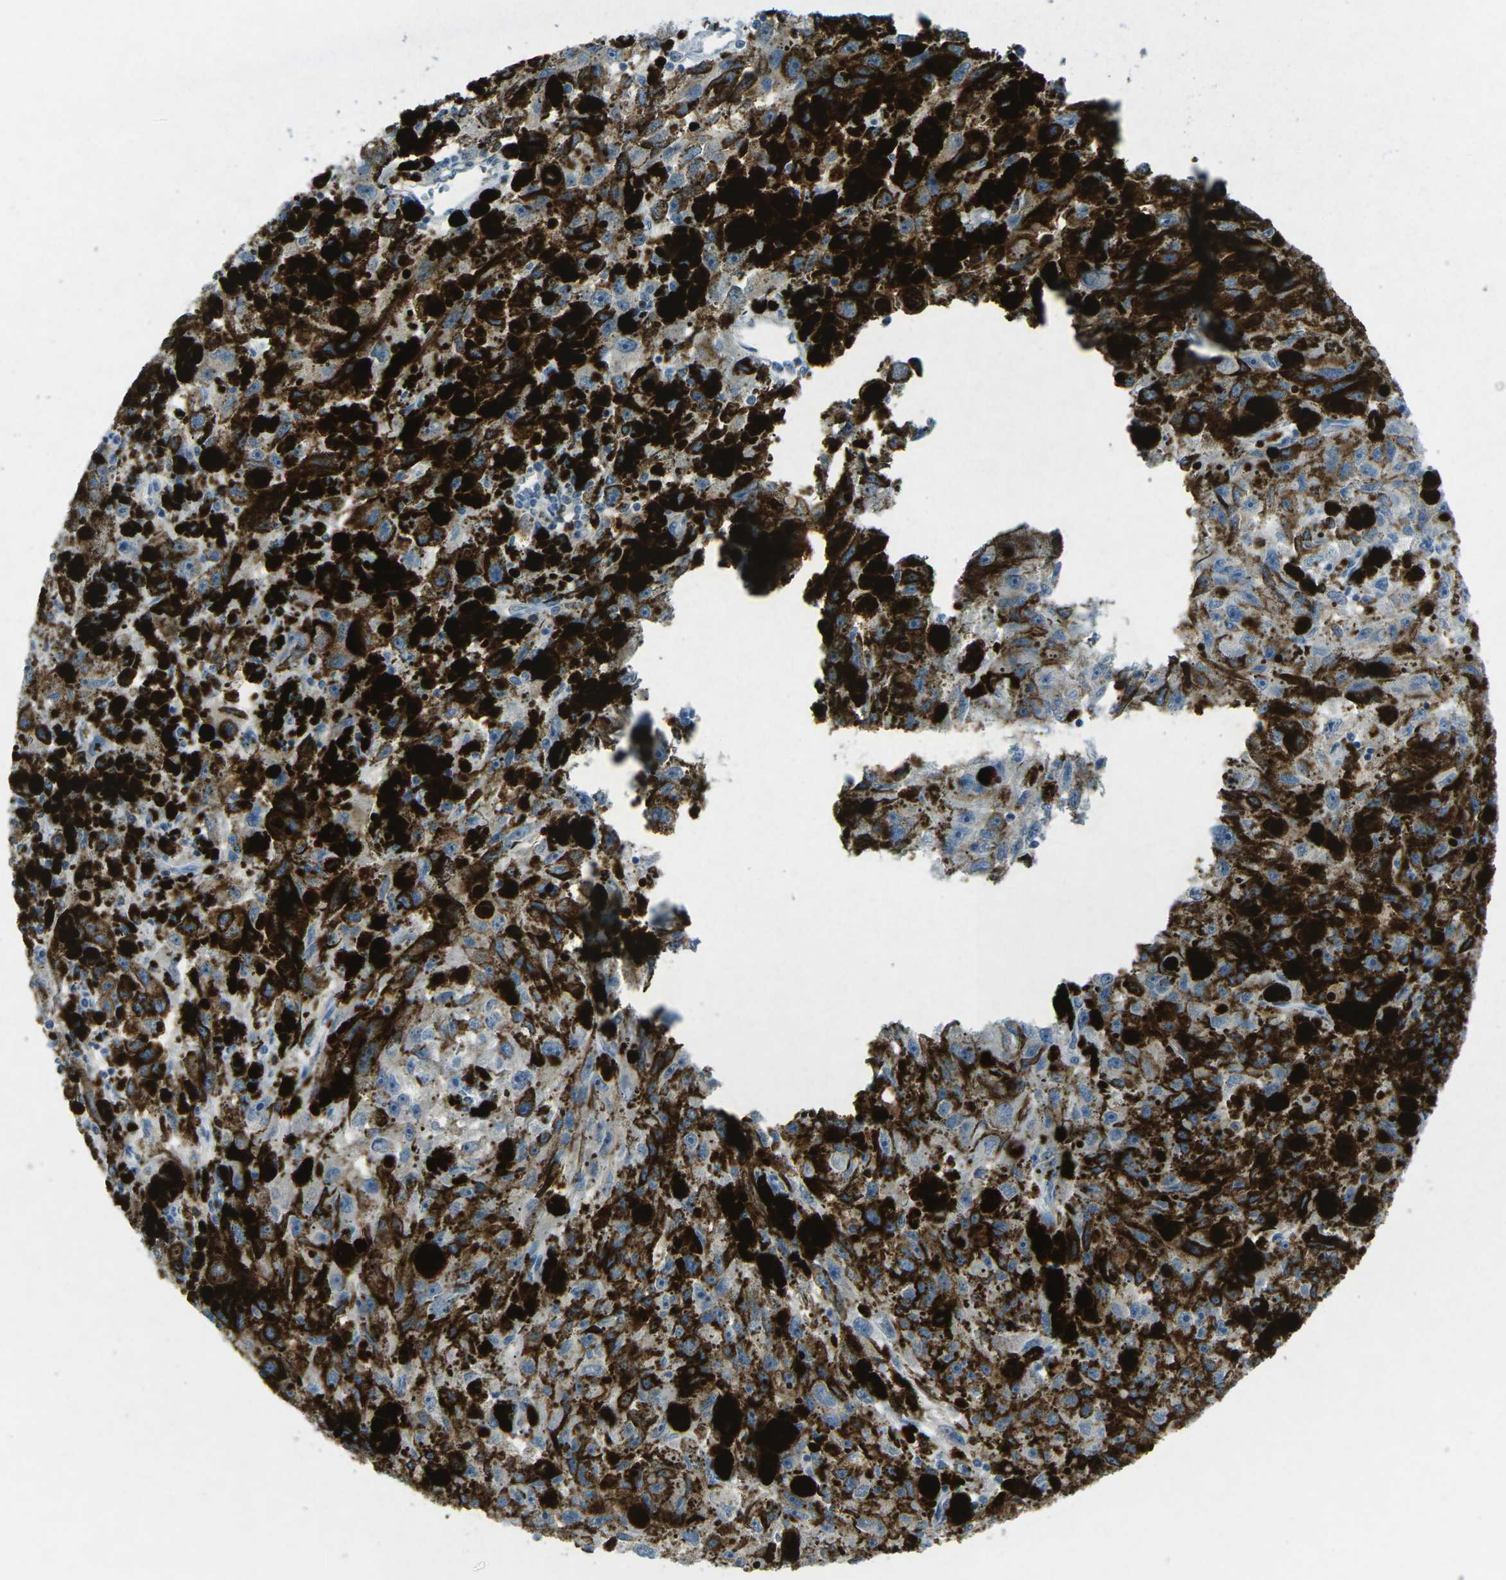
{"staining": {"intensity": "negative", "quantity": "none", "location": "none"}, "tissue": "melanoma", "cell_type": "Tumor cells", "image_type": "cancer", "snomed": [{"axis": "morphology", "description": "Malignant melanoma, NOS"}, {"axis": "topography", "description": "Skin"}], "caption": "Immunohistochemistry of malignant melanoma demonstrates no expression in tumor cells.", "gene": "CD19", "patient": {"sex": "female", "age": 104}}